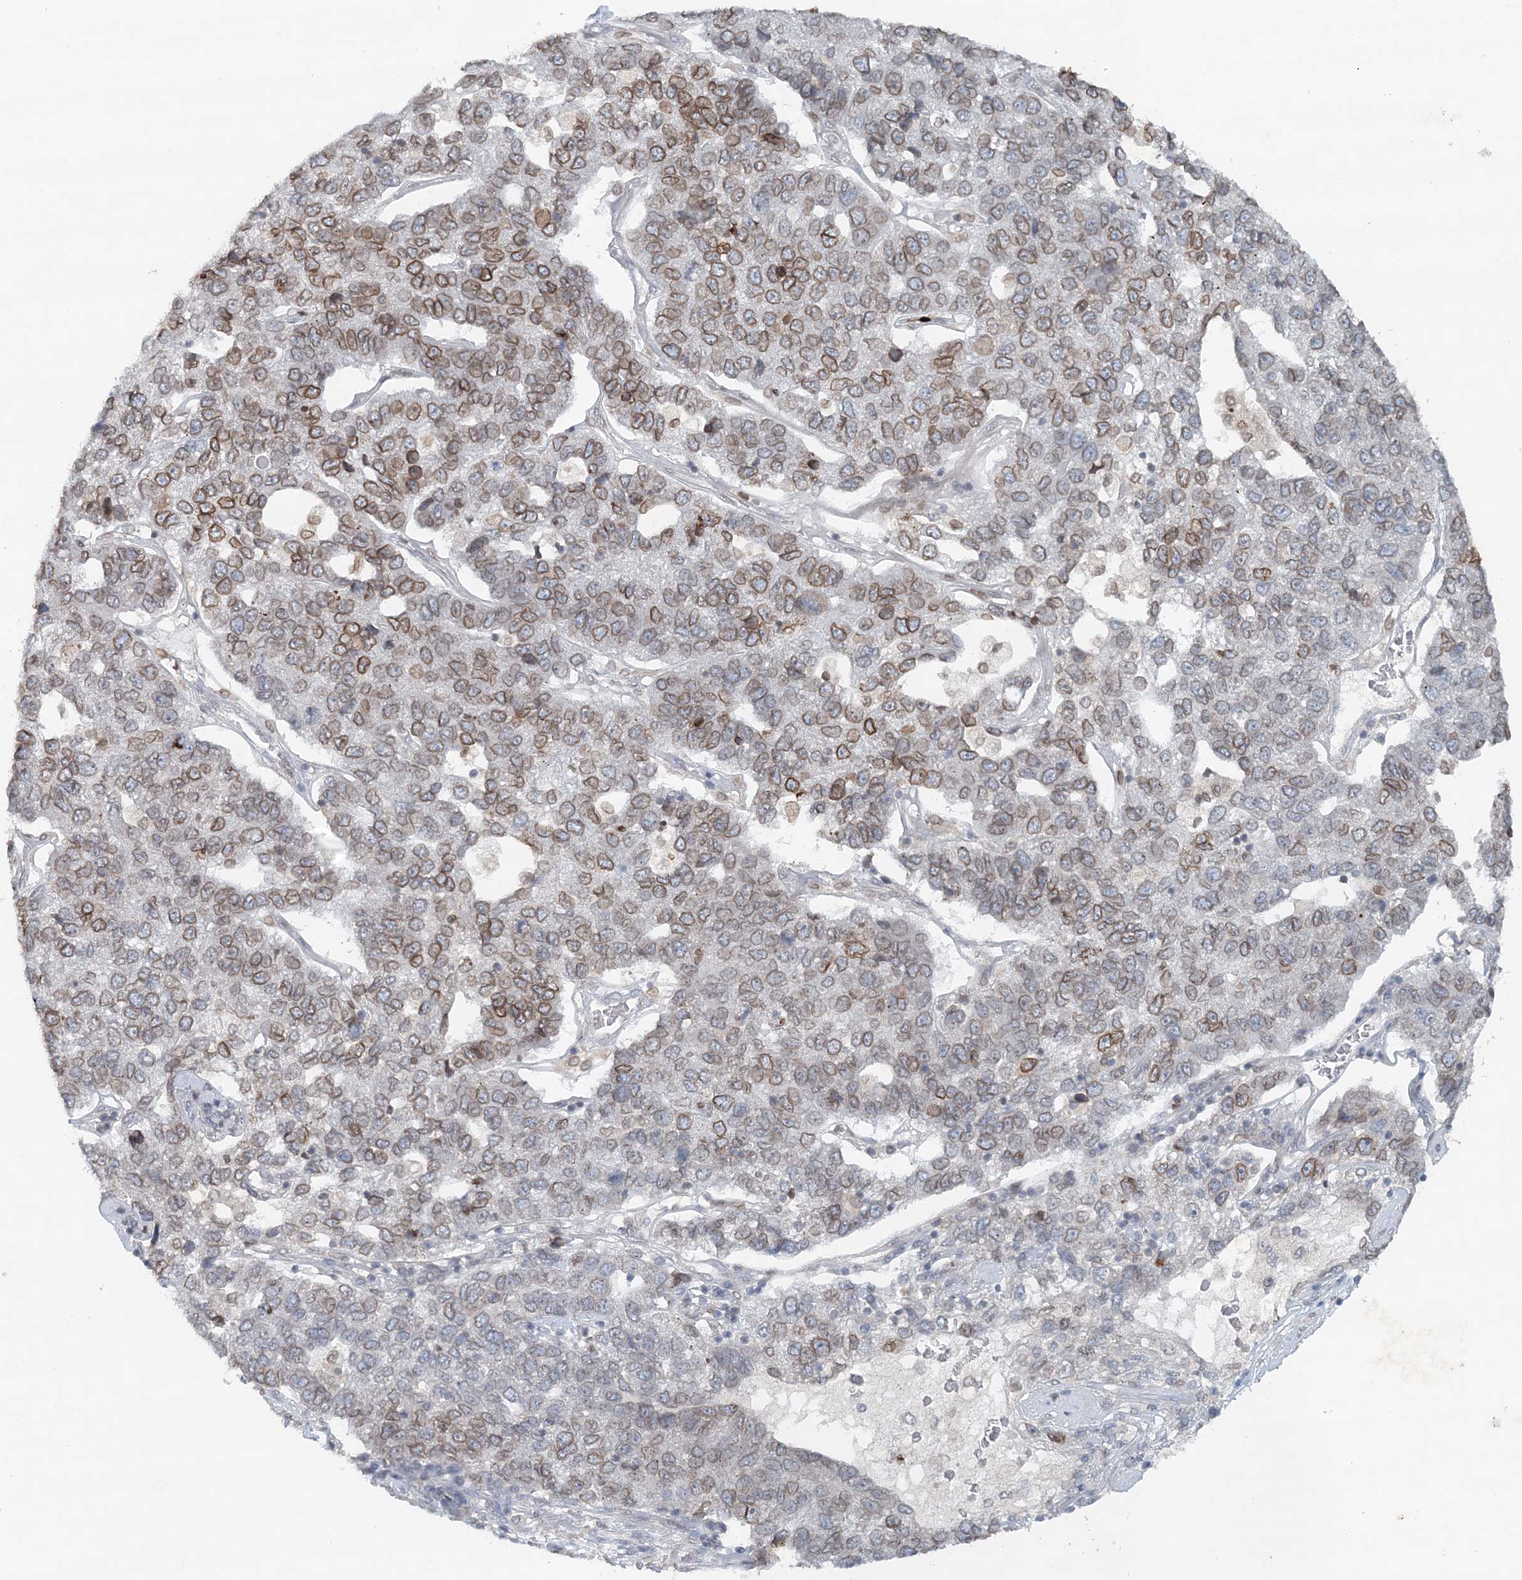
{"staining": {"intensity": "moderate", "quantity": ">75%", "location": "cytoplasmic/membranous,nuclear"}, "tissue": "pancreatic cancer", "cell_type": "Tumor cells", "image_type": "cancer", "snomed": [{"axis": "morphology", "description": "Adenocarcinoma, NOS"}, {"axis": "topography", "description": "Pancreas"}], "caption": "Immunohistochemistry (DAB) staining of pancreatic adenocarcinoma demonstrates moderate cytoplasmic/membranous and nuclear protein positivity in approximately >75% of tumor cells.", "gene": "NUP54", "patient": {"sex": "female", "age": 61}}